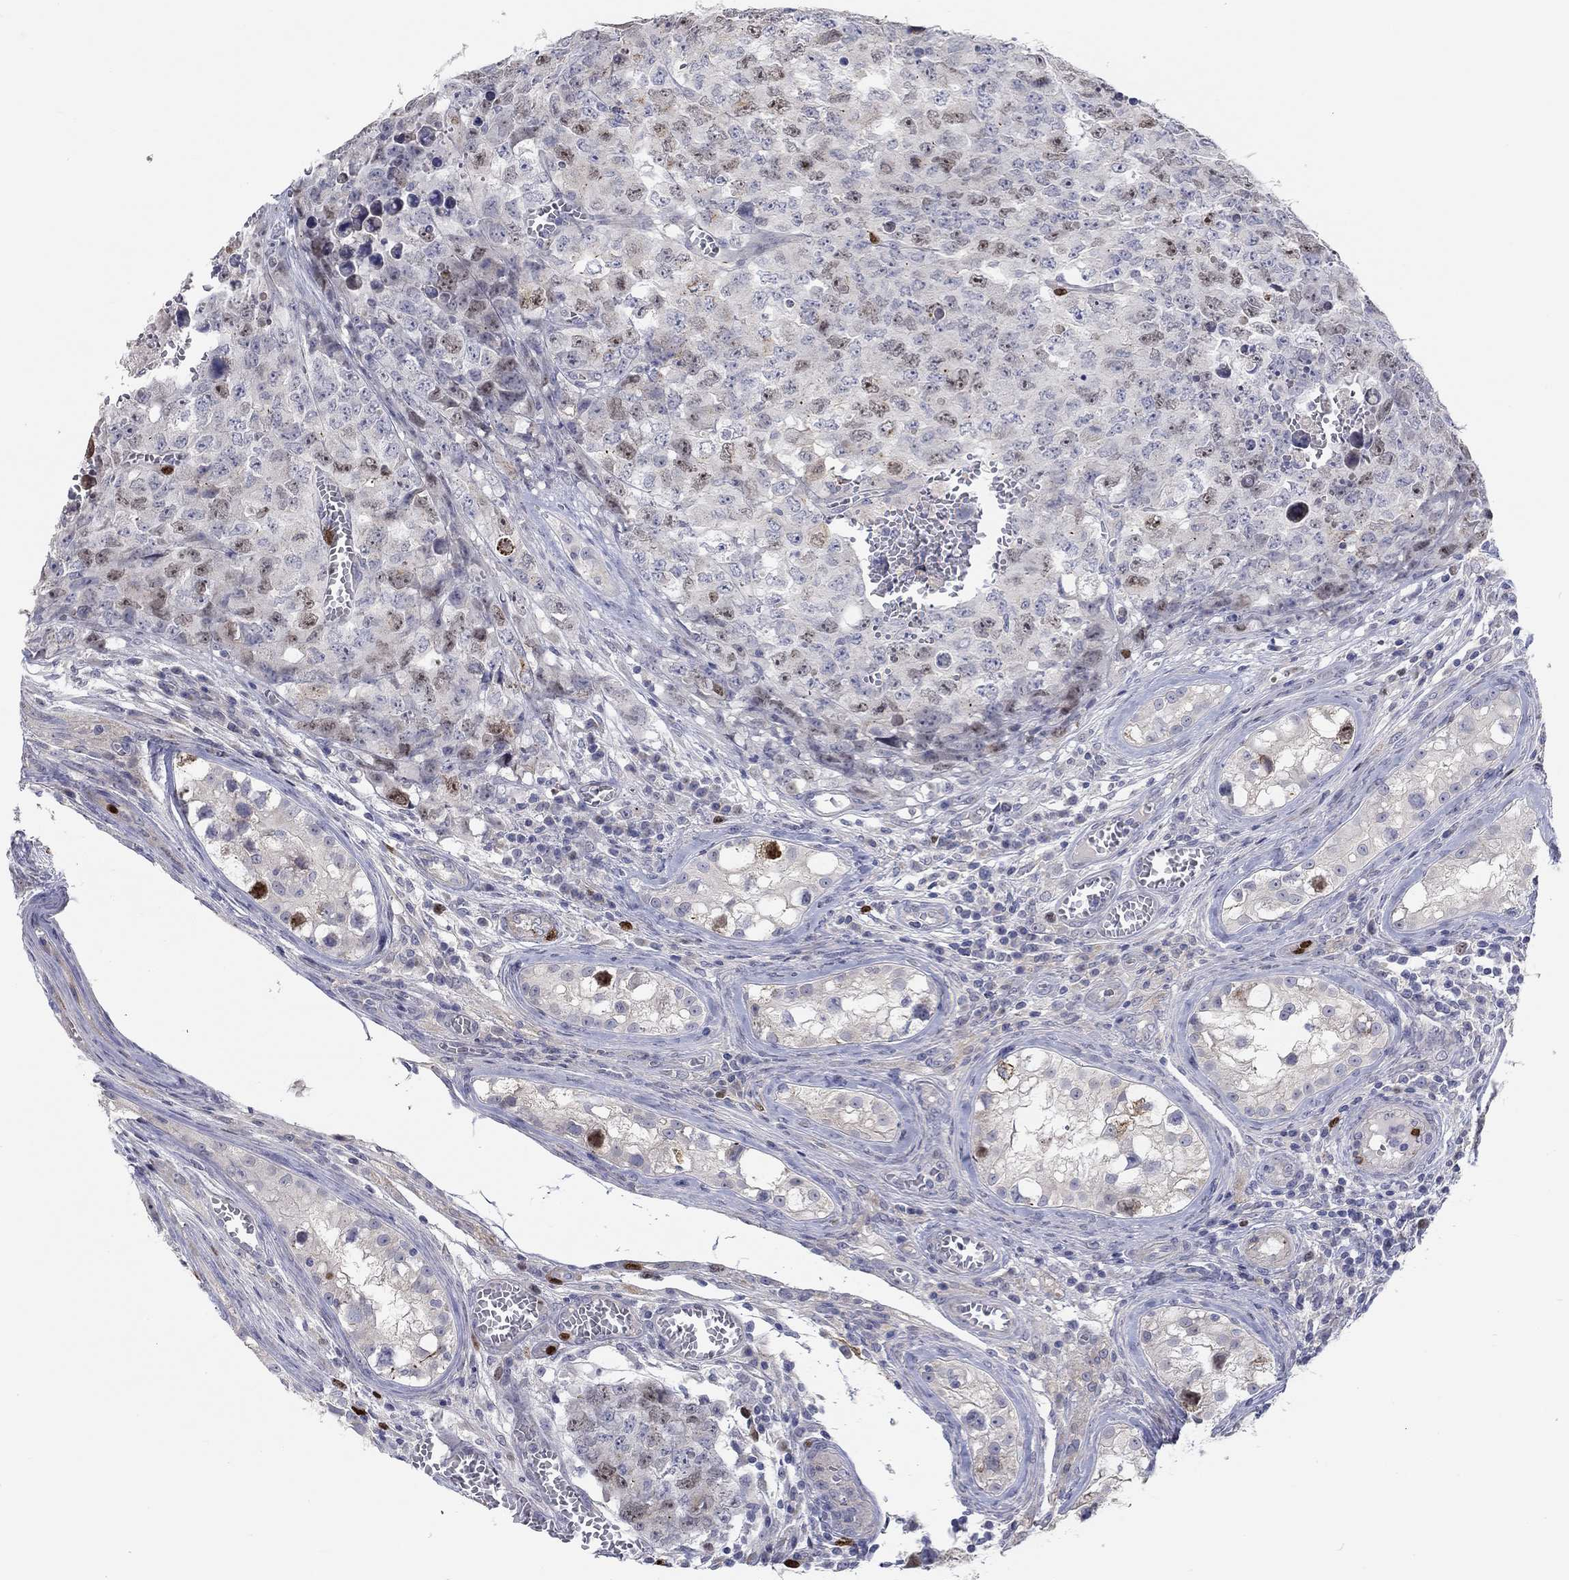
{"staining": {"intensity": "moderate", "quantity": "<25%", "location": "nuclear"}, "tissue": "testis cancer", "cell_type": "Tumor cells", "image_type": "cancer", "snomed": [{"axis": "morphology", "description": "Carcinoma, Embryonal, NOS"}, {"axis": "topography", "description": "Testis"}], "caption": "A brown stain highlights moderate nuclear expression of a protein in human testis cancer tumor cells.", "gene": "PRC1", "patient": {"sex": "male", "age": 23}}